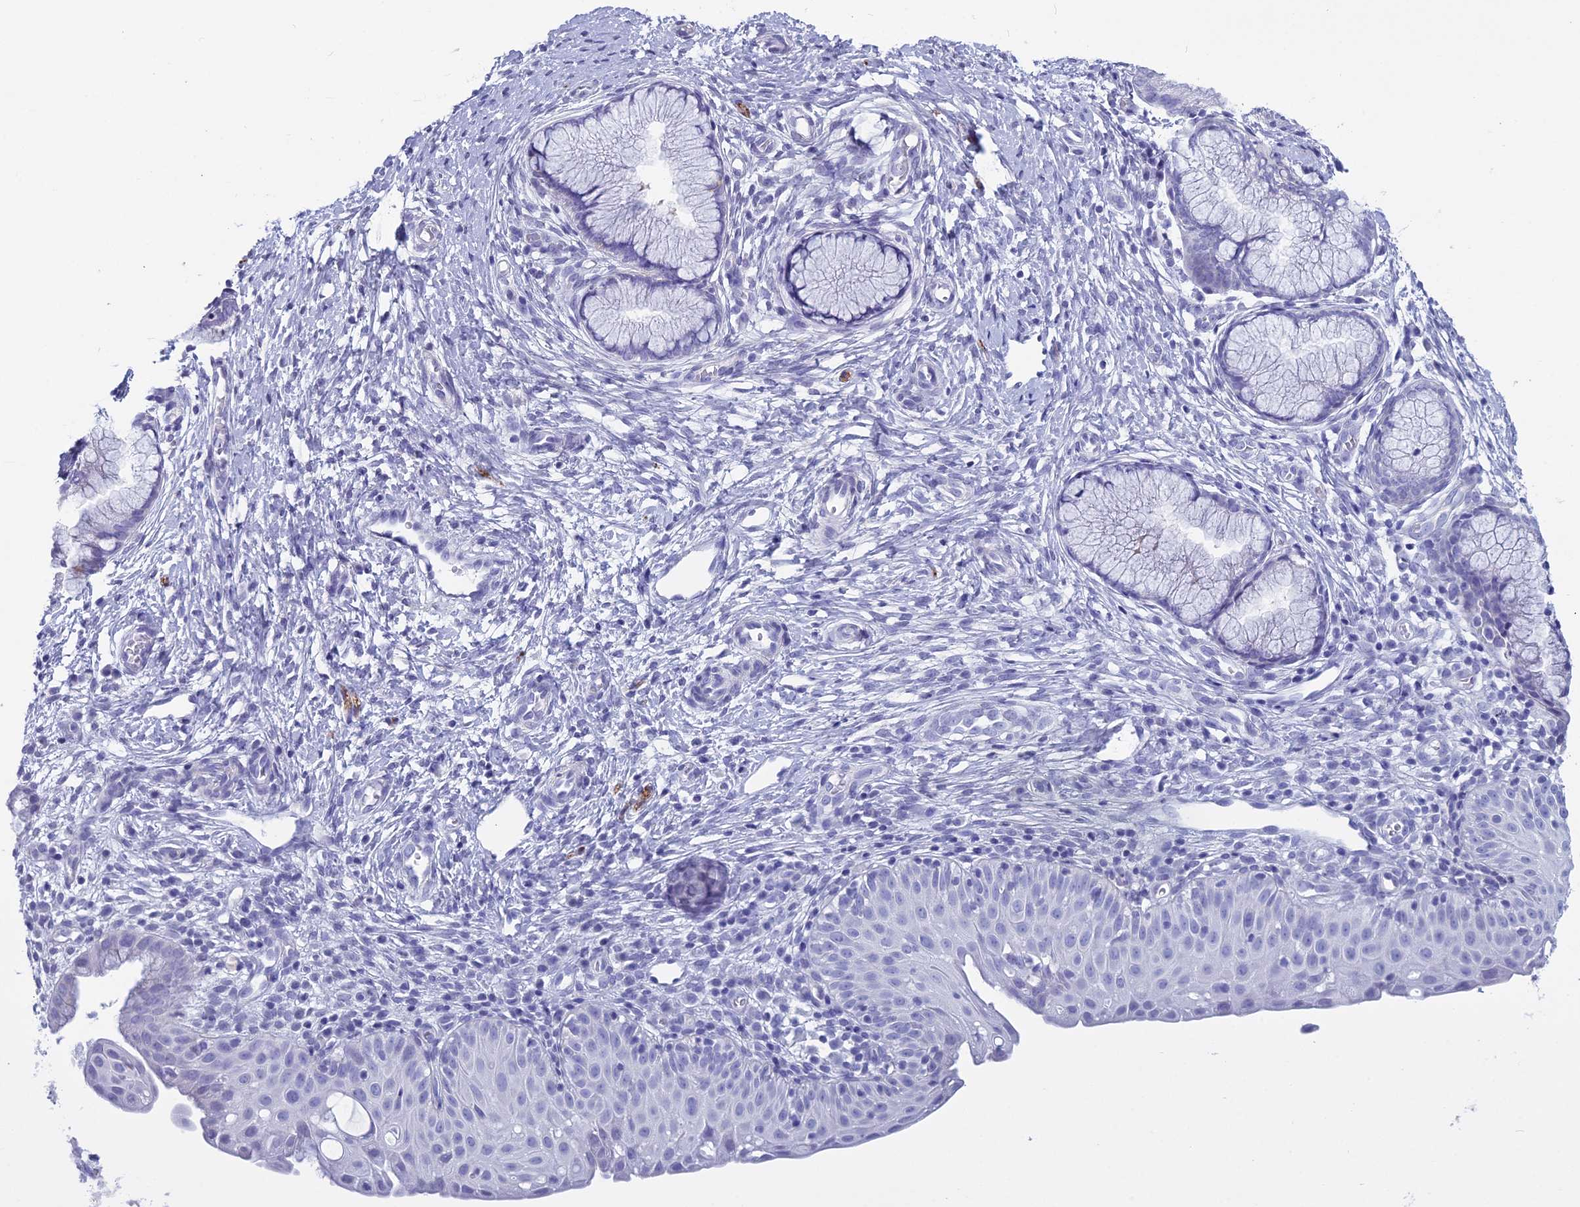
{"staining": {"intensity": "negative", "quantity": "none", "location": "none"}, "tissue": "cervix", "cell_type": "Glandular cells", "image_type": "normal", "snomed": [{"axis": "morphology", "description": "Normal tissue, NOS"}, {"axis": "topography", "description": "Cervix"}], "caption": "The immunohistochemistry (IHC) photomicrograph has no significant positivity in glandular cells of cervix. (Stains: DAB (3,3'-diaminobenzidine) immunohistochemistry (IHC) with hematoxylin counter stain, Microscopy: brightfield microscopy at high magnification).", "gene": "MAP6", "patient": {"sex": "female", "age": 36}}